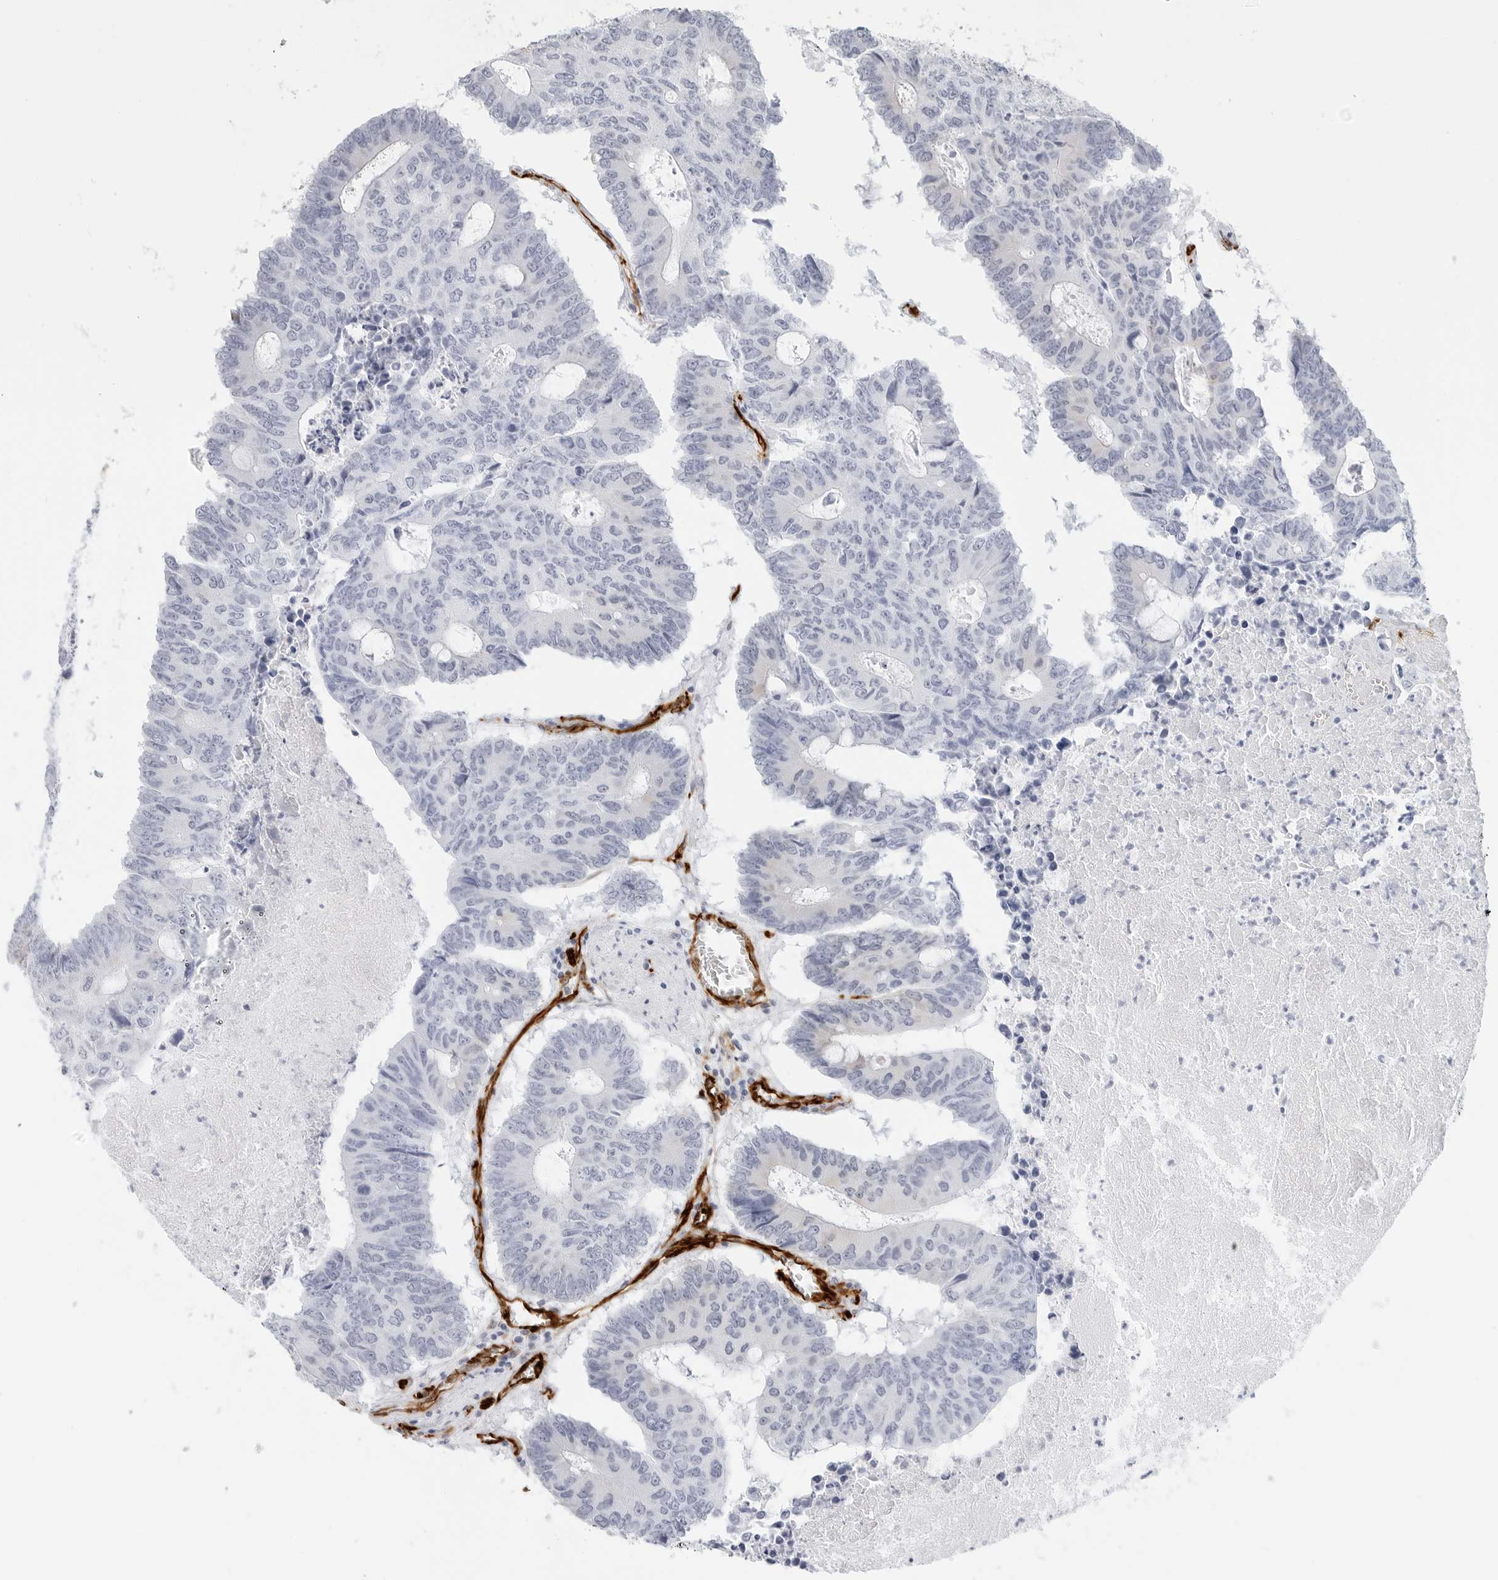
{"staining": {"intensity": "negative", "quantity": "none", "location": "none"}, "tissue": "colorectal cancer", "cell_type": "Tumor cells", "image_type": "cancer", "snomed": [{"axis": "morphology", "description": "Adenocarcinoma, NOS"}, {"axis": "topography", "description": "Colon"}], "caption": "IHC histopathology image of human colorectal cancer (adenocarcinoma) stained for a protein (brown), which reveals no positivity in tumor cells.", "gene": "NES", "patient": {"sex": "male", "age": 87}}